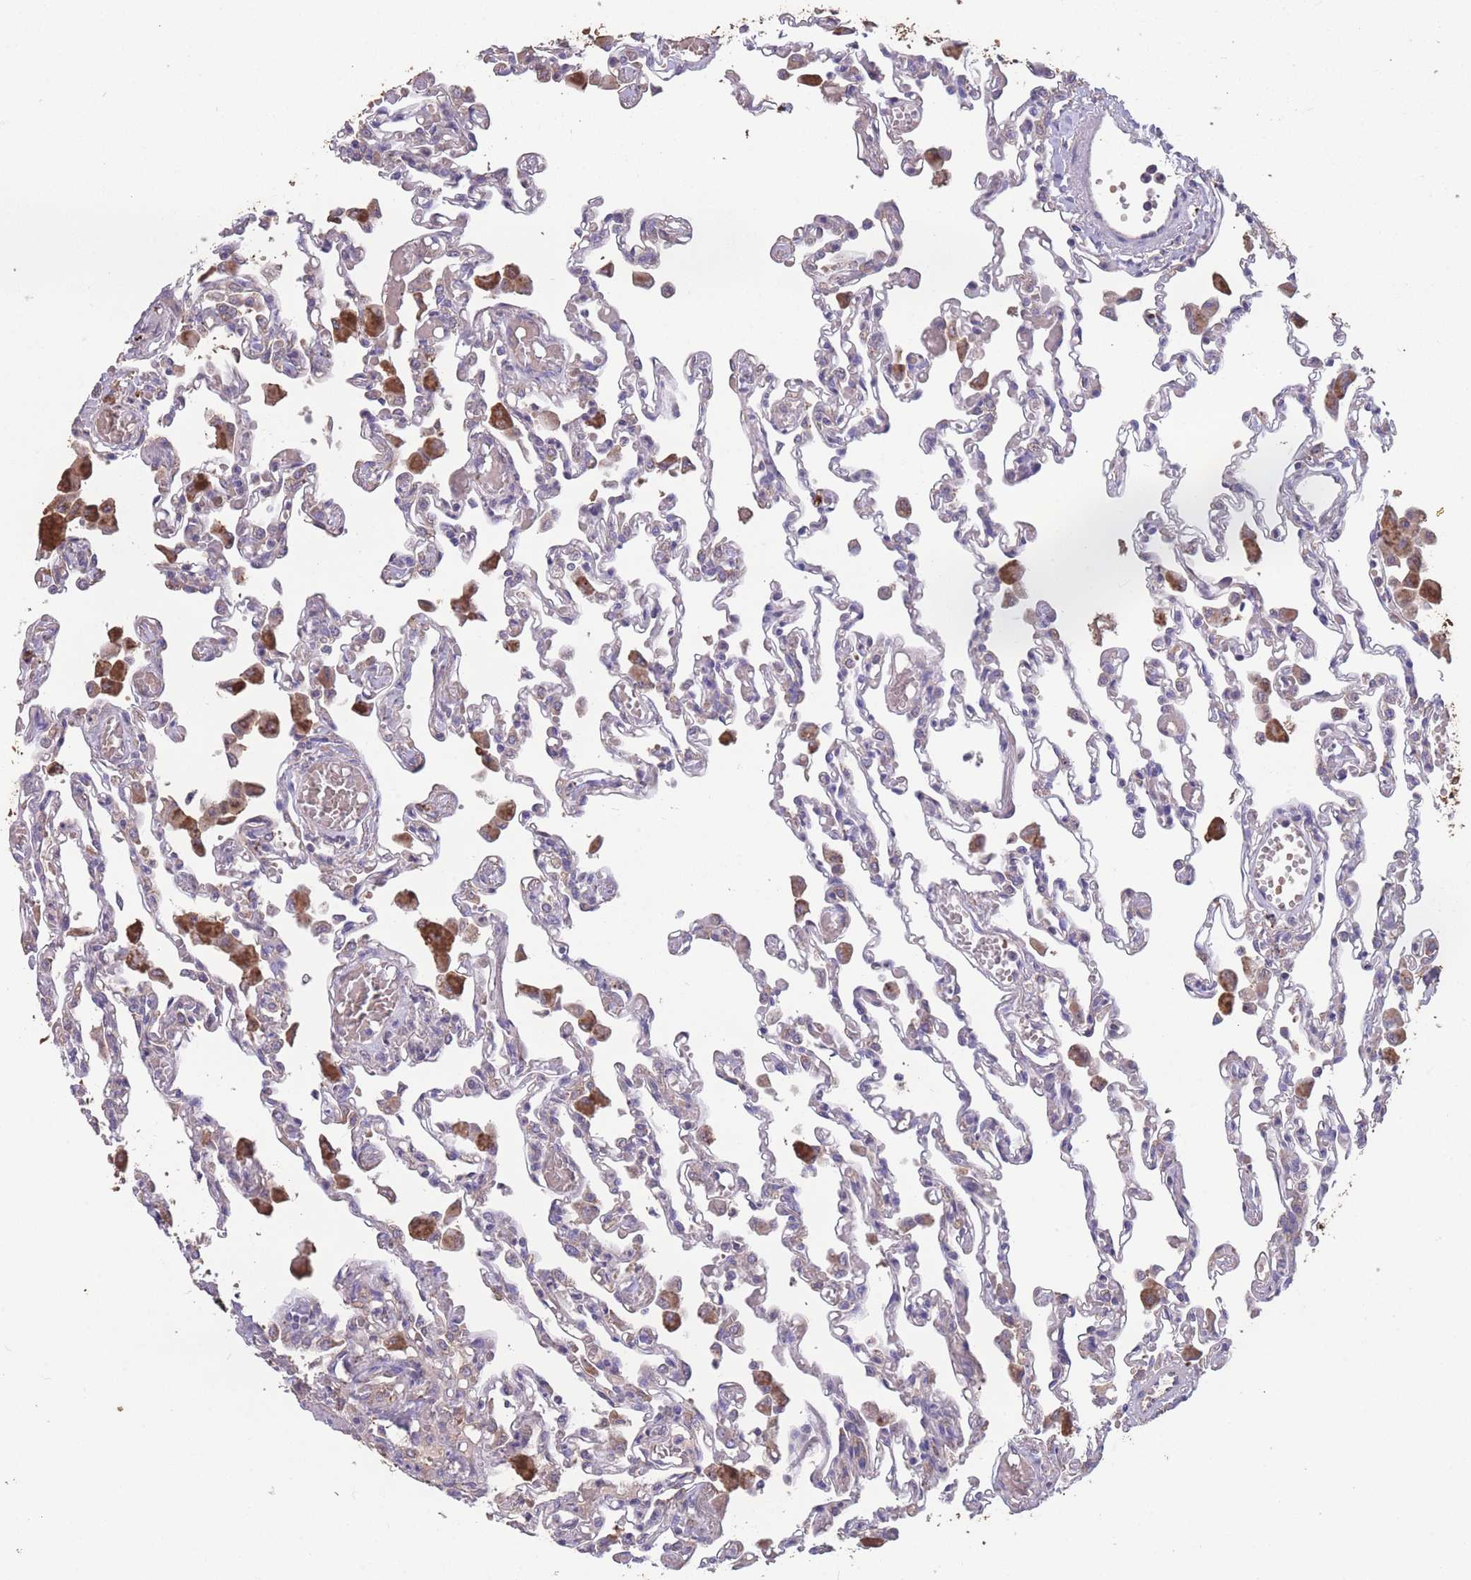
{"staining": {"intensity": "negative", "quantity": "none", "location": "none"}, "tissue": "lung", "cell_type": "Alveolar cells", "image_type": "normal", "snomed": [{"axis": "morphology", "description": "Normal tissue, NOS"}, {"axis": "topography", "description": "Bronchus"}, {"axis": "topography", "description": "Lung"}], "caption": "Alveolar cells are negative for protein expression in normal human lung. (Stains: DAB (3,3'-diaminobenzidine) immunohistochemistry (IHC) with hematoxylin counter stain, Microscopy: brightfield microscopy at high magnification).", "gene": "STIM2", "patient": {"sex": "female", "age": 49}}